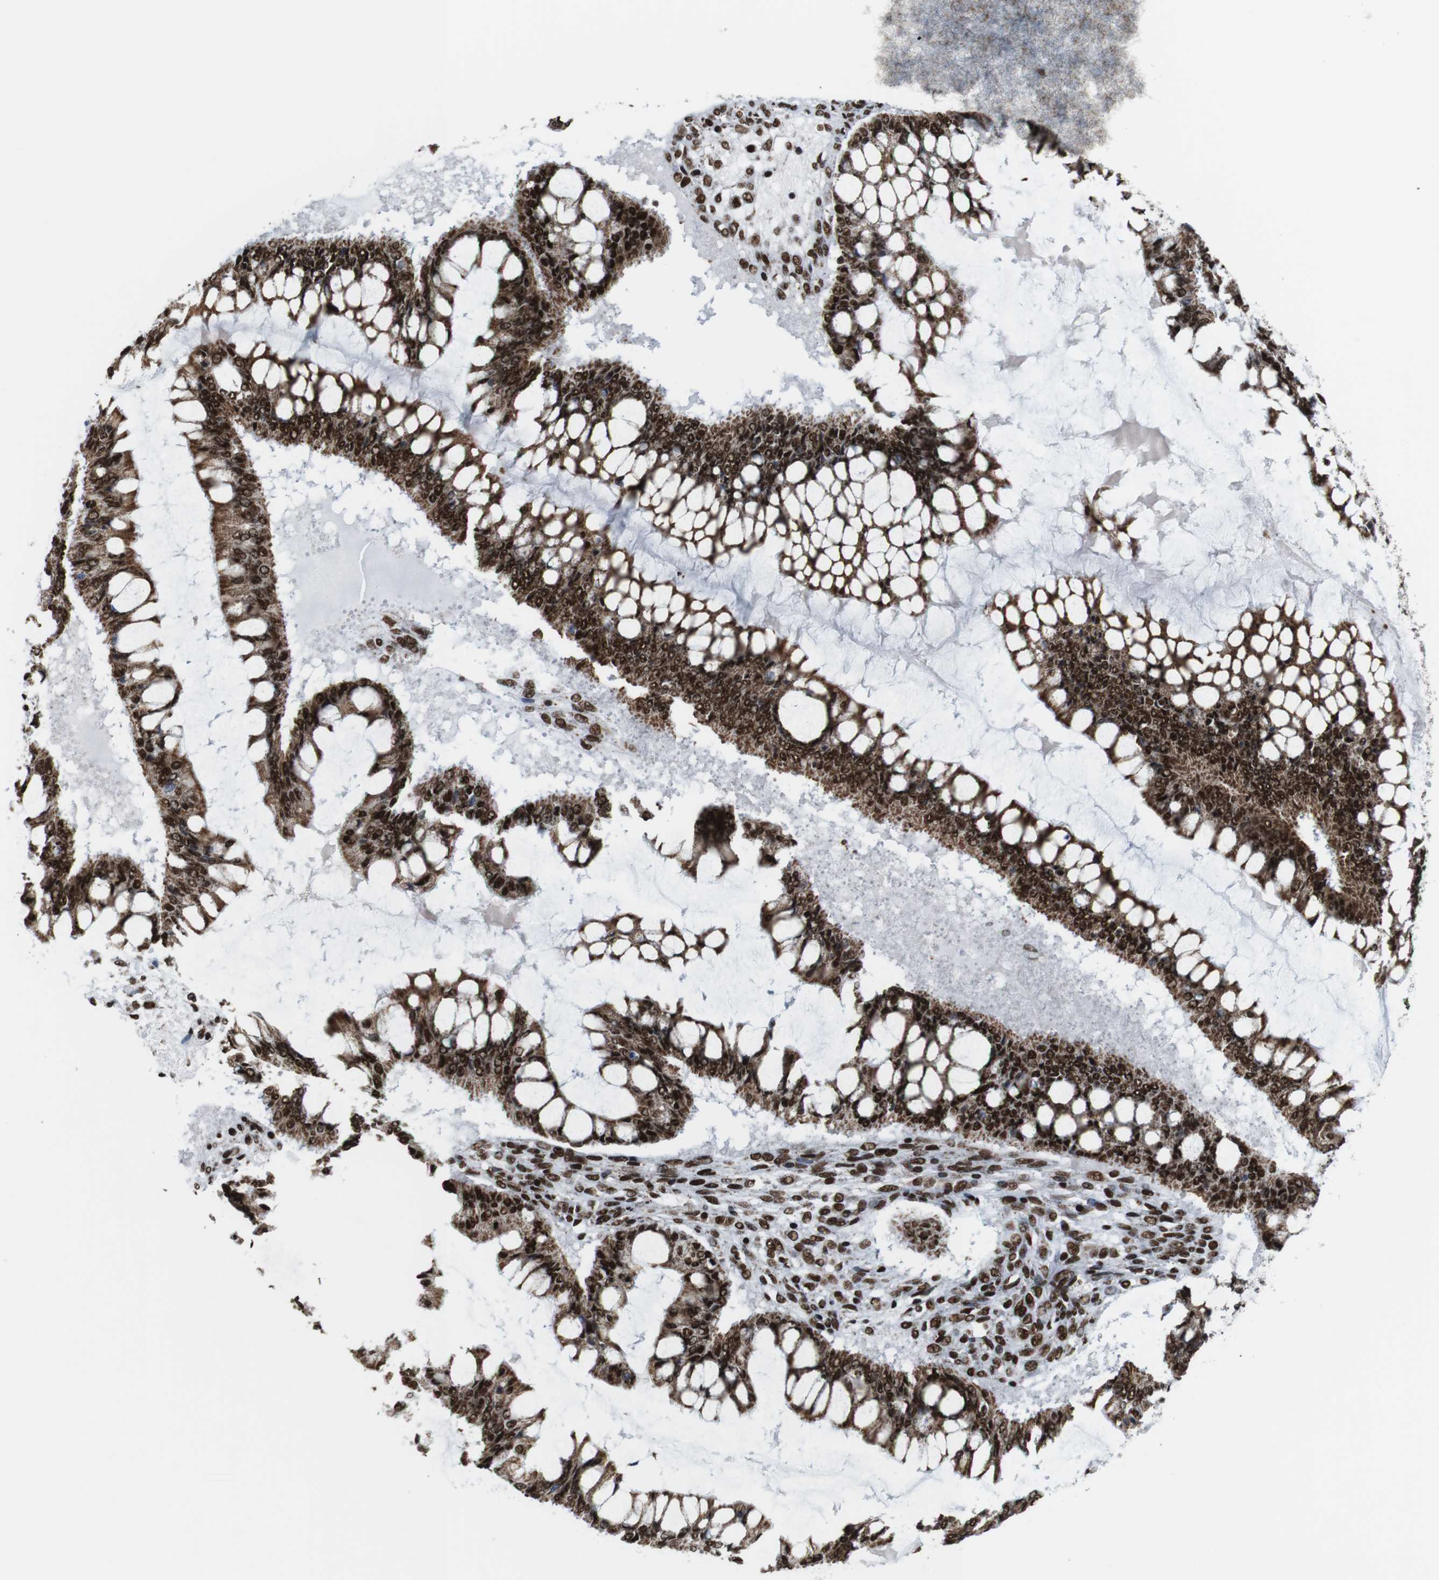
{"staining": {"intensity": "strong", "quantity": ">75%", "location": "cytoplasmic/membranous,nuclear"}, "tissue": "ovarian cancer", "cell_type": "Tumor cells", "image_type": "cancer", "snomed": [{"axis": "morphology", "description": "Cystadenocarcinoma, mucinous, NOS"}, {"axis": "topography", "description": "Ovary"}], "caption": "An immunohistochemistry histopathology image of tumor tissue is shown. Protein staining in brown labels strong cytoplasmic/membranous and nuclear positivity in ovarian cancer within tumor cells.", "gene": "ROMO1", "patient": {"sex": "female", "age": 73}}